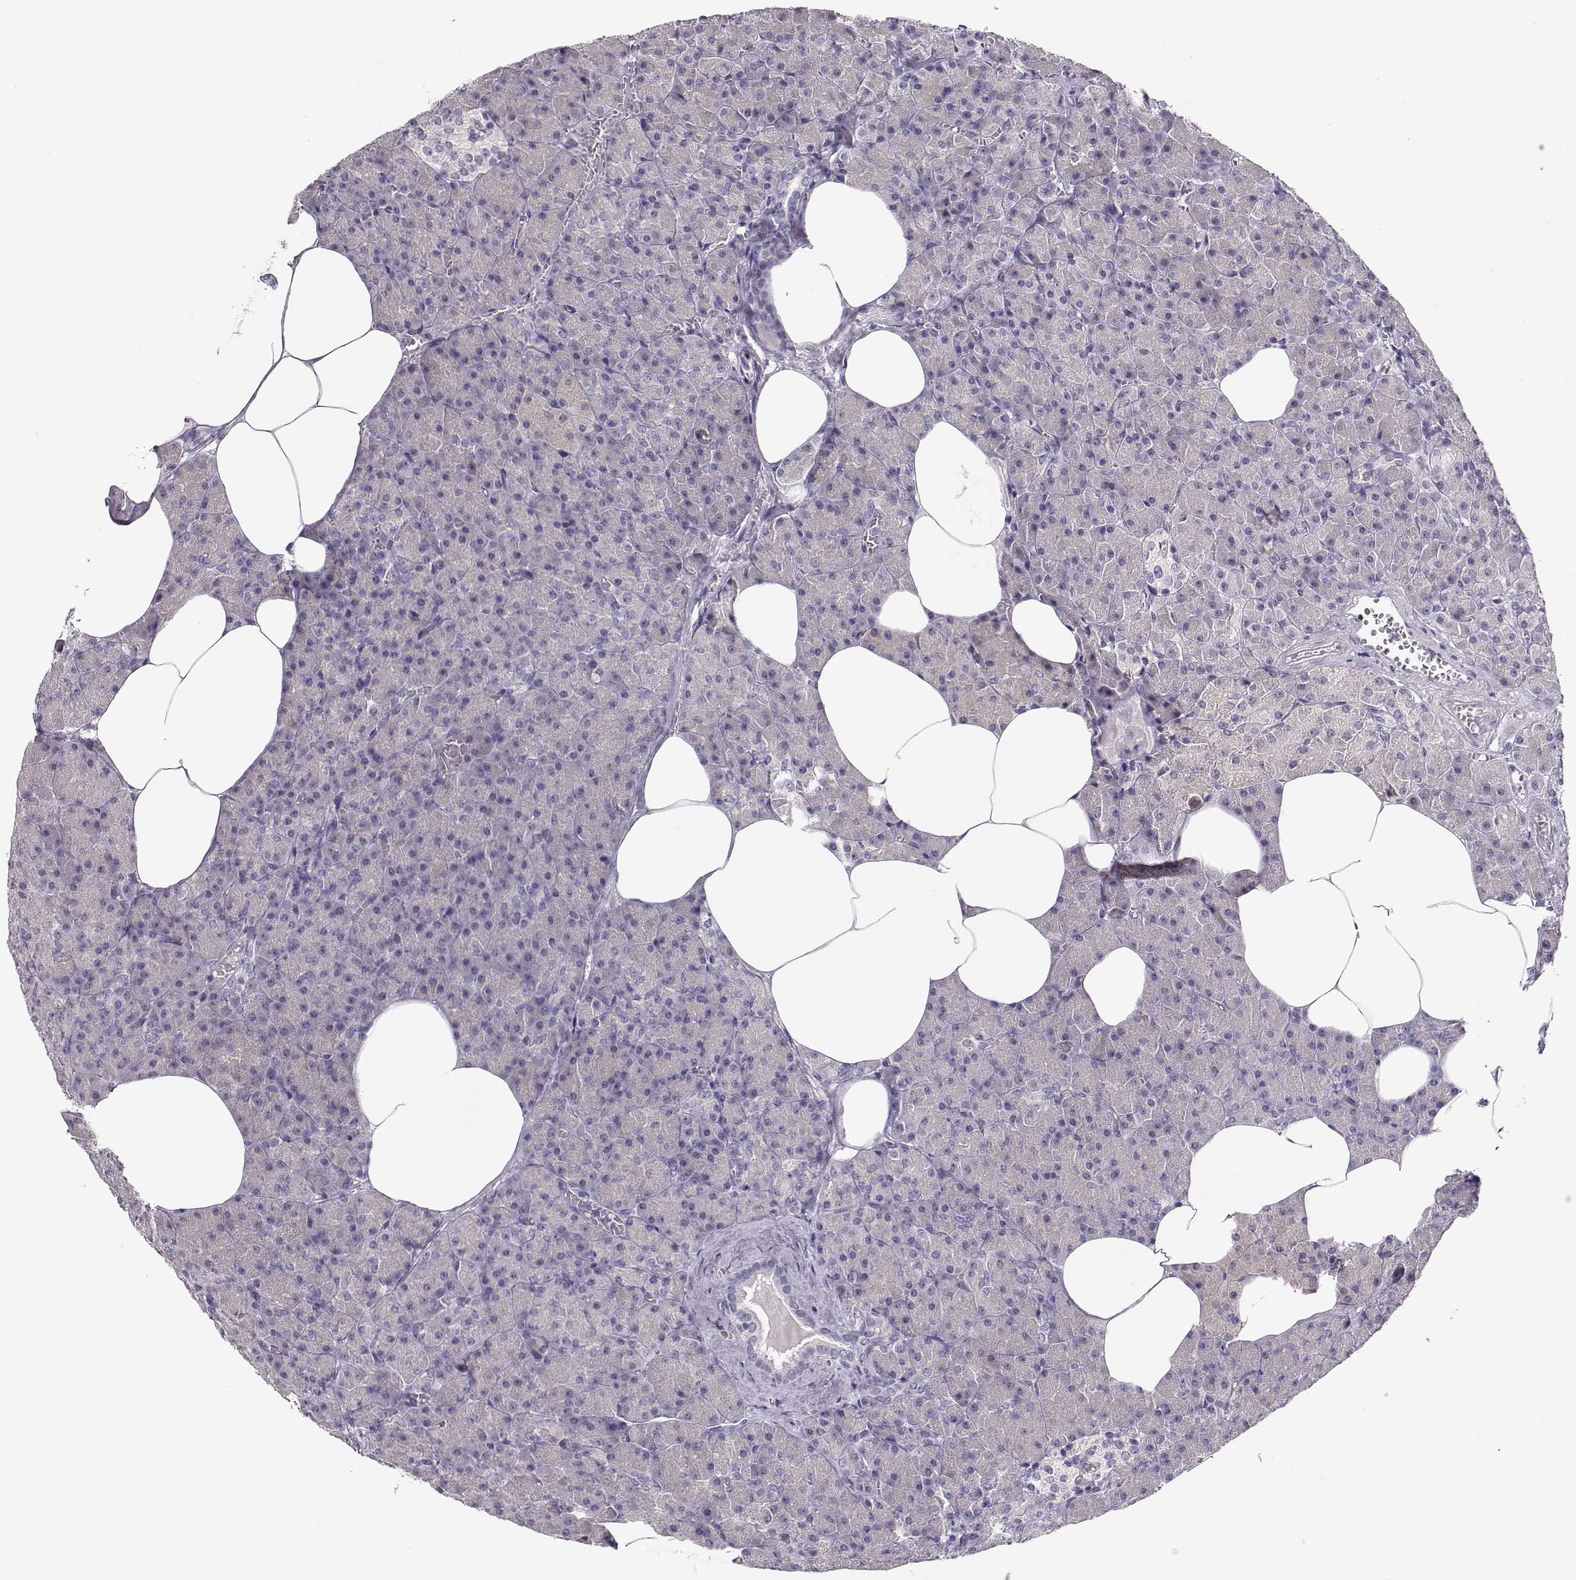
{"staining": {"intensity": "negative", "quantity": "none", "location": "none"}, "tissue": "pancreas", "cell_type": "Exocrine glandular cells", "image_type": "normal", "snomed": [{"axis": "morphology", "description": "Normal tissue, NOS"}, {"axis": "topography", "description": "Pancreas"}], "caption": "Immunohistochemistry of benign human pancreas exhibits no staining in exocrine glandular cells.", "gene": "TTC26", "patient": {"sex": "female", "age": 45}}